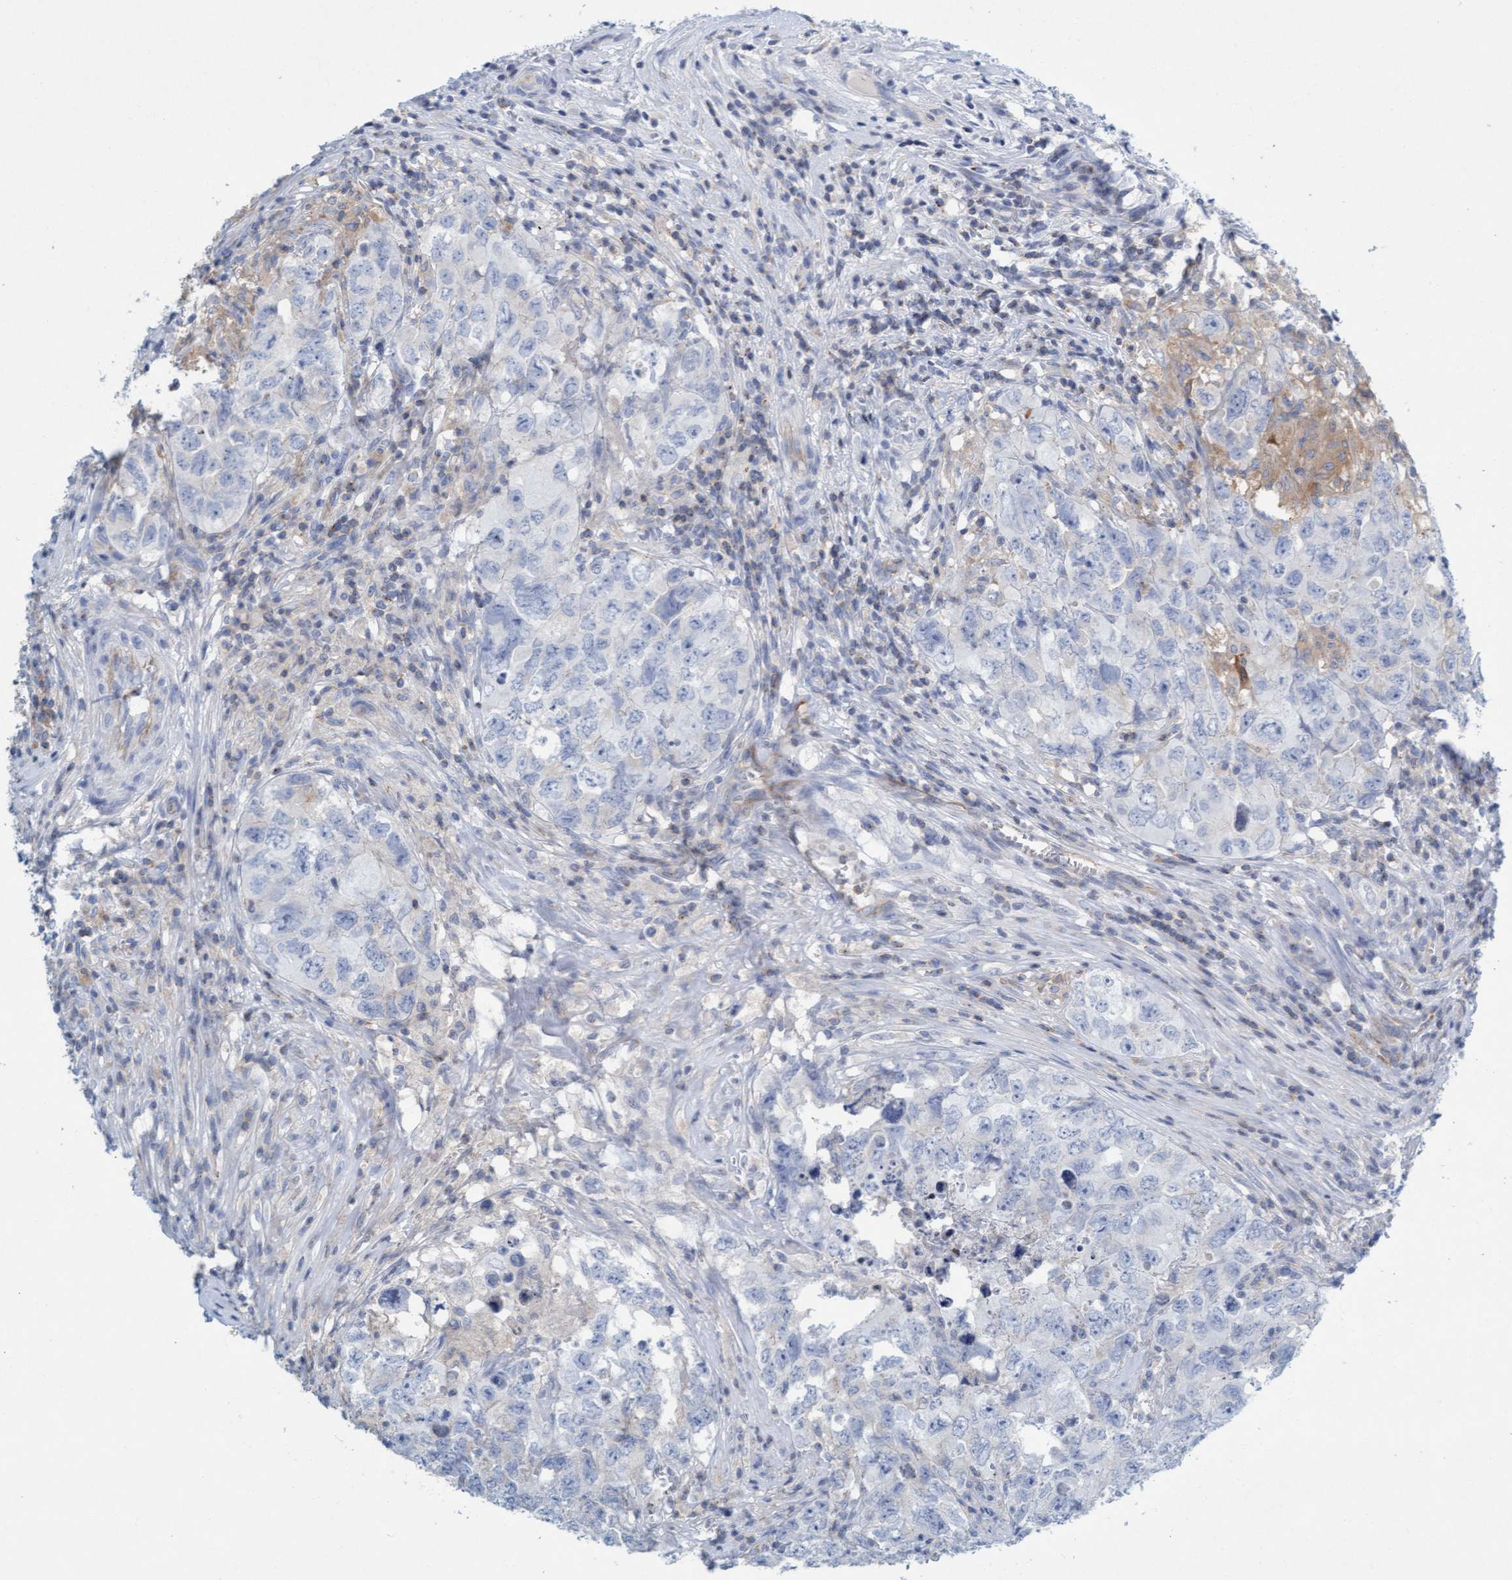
{"staining": {"intensity": "negative", "quantity": "none", "location": "none"}, "tissue": "testis cancer", "cell_type": "Tumor cells", "image_type": "cancer", "snomed": [{"axis": "morphology", "description": "Seminoma, NOS"}, {"axis": "morphology", "description": "Carcinoma, Embryonal, NOS"}, {"axis": "topography", "description": "Testis"}], "caption": "Human embryonal carcinoma (testis) stained for a protein using immunohistochemistry (IHC) reveals no expression in tumor cells.", "gene": "SIGIRR", "patient": {"sex": "male", "age": 43}}